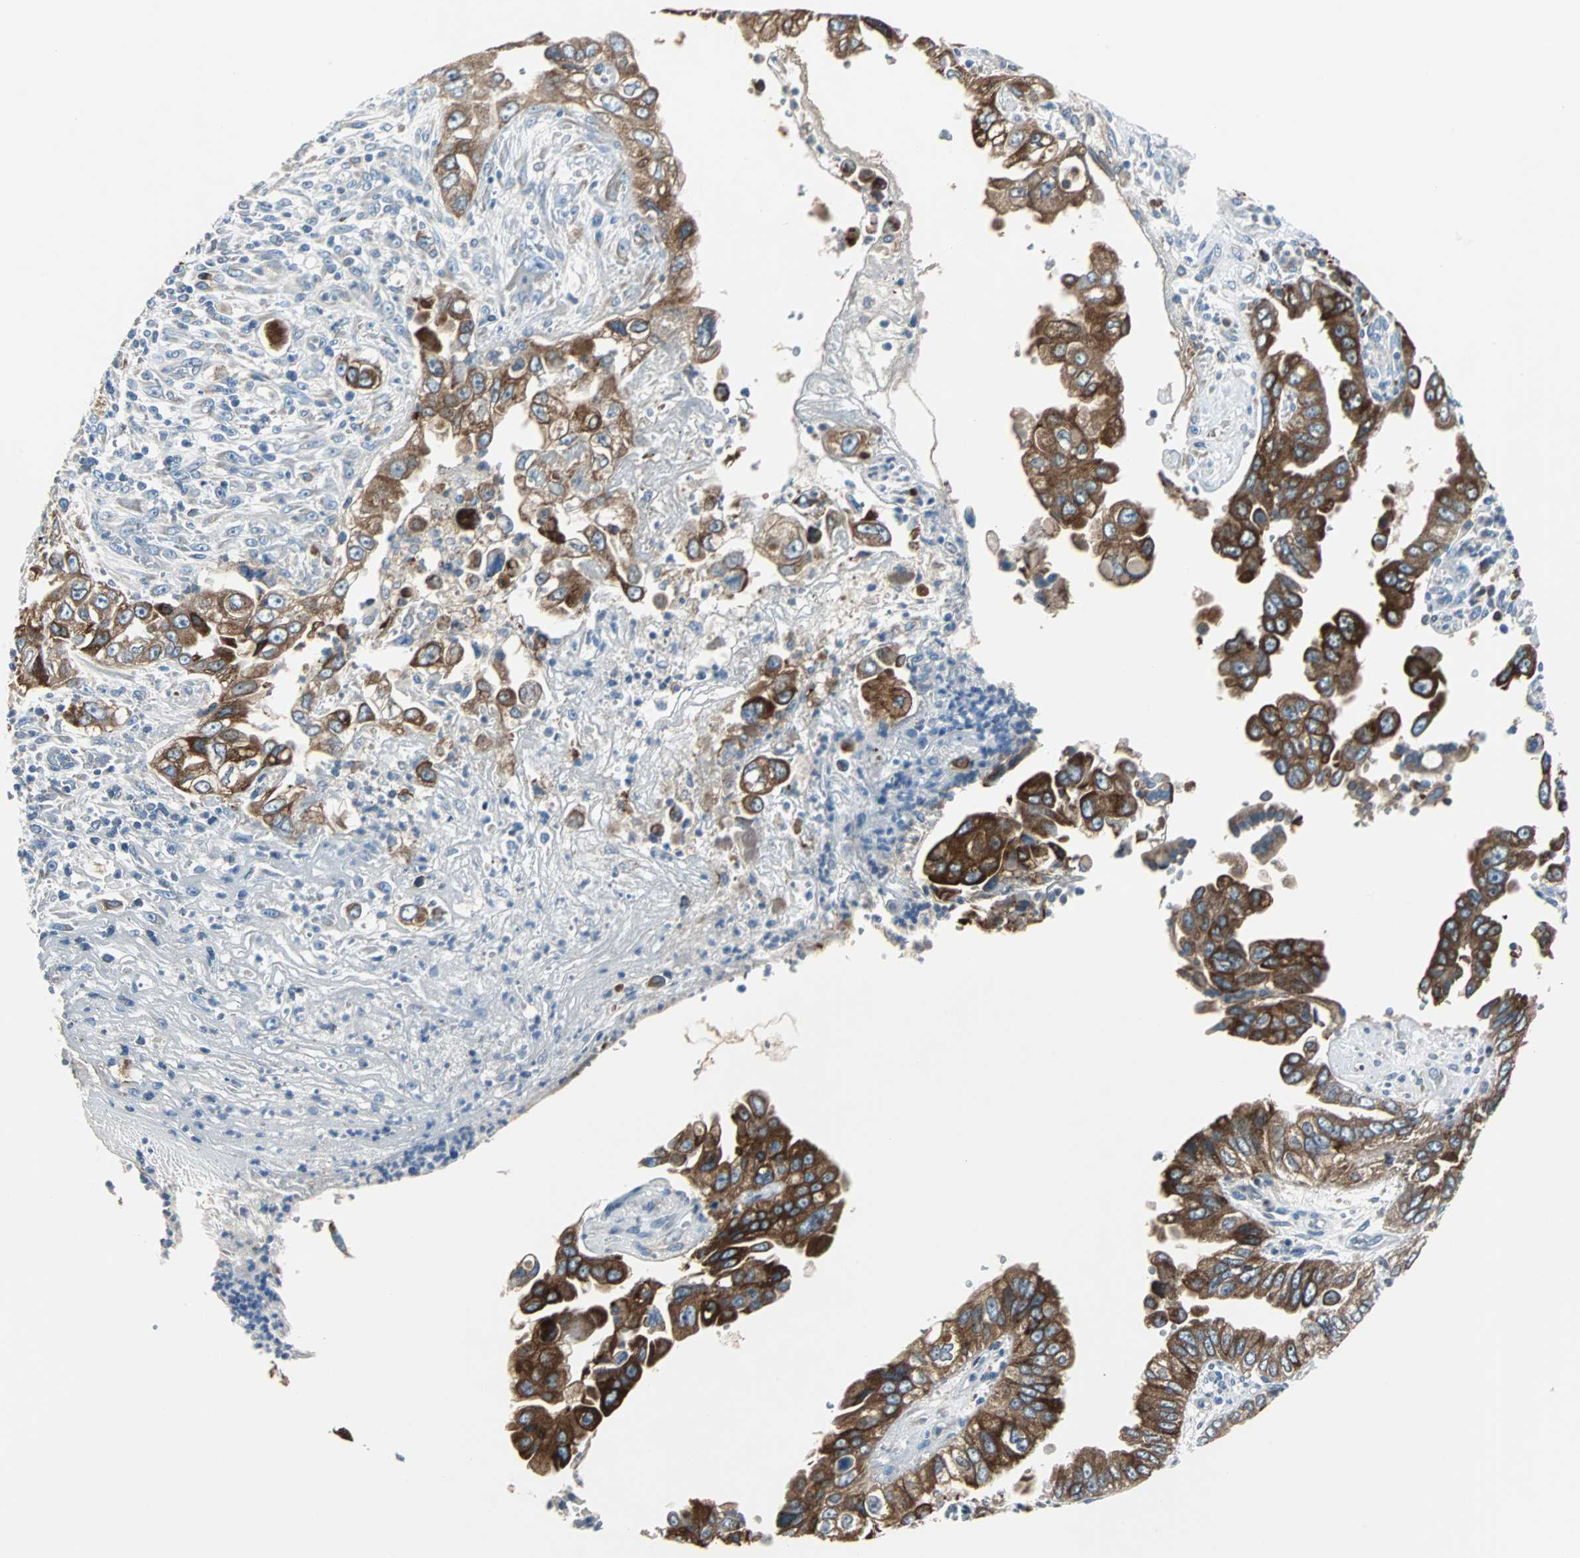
{"staining": {"intensity": "strong", "quantity": ">75%", "location": "cytoplasmic/membranous"}, "tissue": "pancreatic cancer", "cell_type": "Tumor cells", "image_type": "cancer", "snomed": [{"axis": "morphology", "description": "Normal tissue, NOS"}, {"axis": "topography", "description": "Lymph node"}], "caption": "This image reveals immunohistochemistry (IHC) staining of human pancreatic cancer, with high strong cytoplasmic/membranous expression in approximately >75% of tumor cells.", "gene": "PDIA4", "patient": {"sex": "male", "age": 50}}